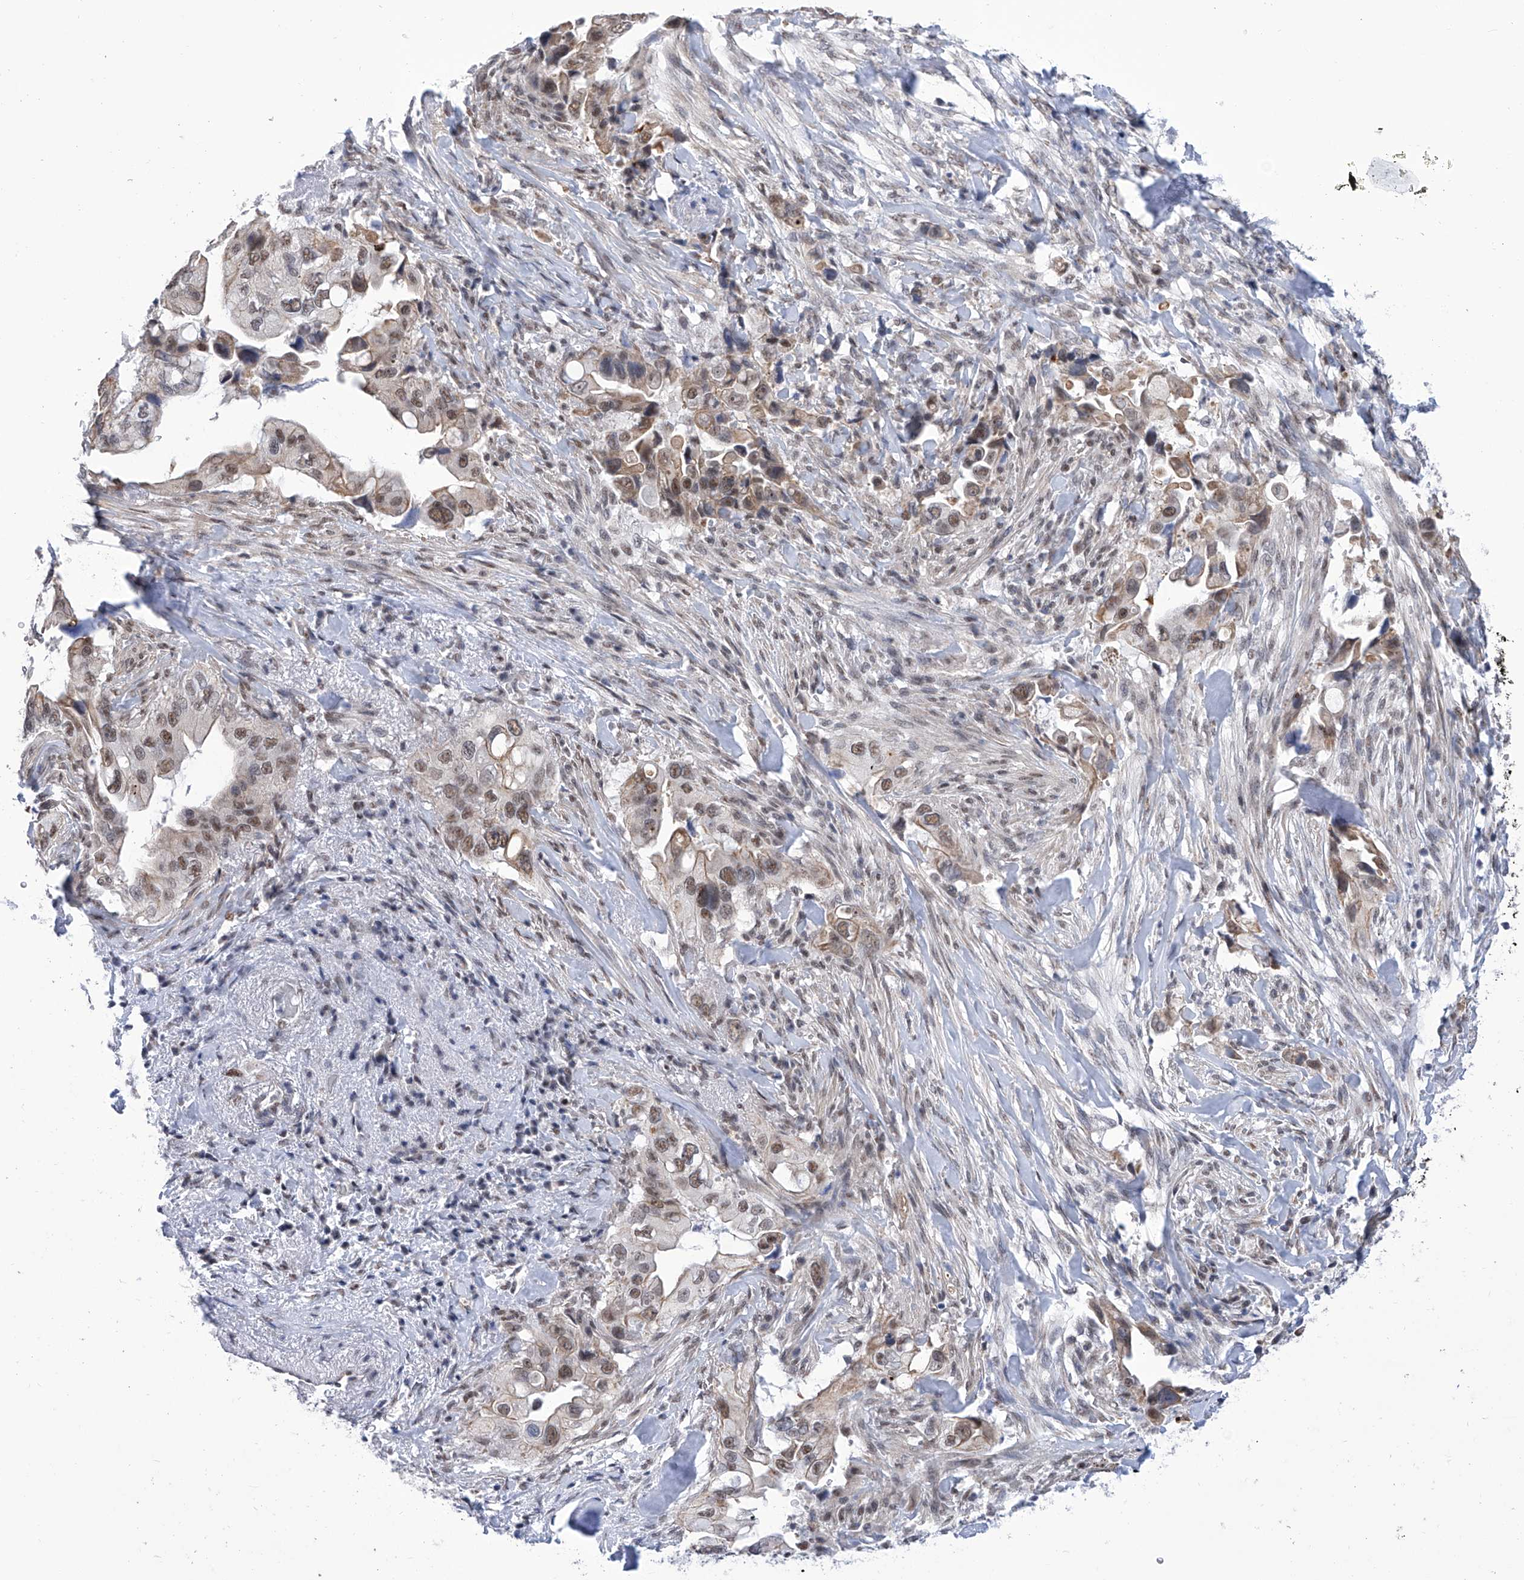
{"staining": {"intensity": "moderate", "quantity": ">75%", "location": "nuclear"}, "tissue": "pancreatic cancer", "cell_type": "Tumor cells", "image_type": "cancer", "snomed": [{"axis": "morphology", "description": "Inflammation, NOS"}, {"axis": "morphology", "description": "Adenocarcinoma, NOS"}, {"axis": "topography", "description": "Pancreas"}], "caption": "Protein staining of pancreatic cancer (adenocarcinoma) tissue reveals moderate nuclear staining in about >75% of tumor cells. The staining was performed using DAB (3,3'-diaminobenzidine) to visualize the protein expression in brown, while the nuclei were stained in blue with hematoxylin (Magnification: 20x).", "gene": "SART1", "patient": {"sex": "female", "age": 56}}